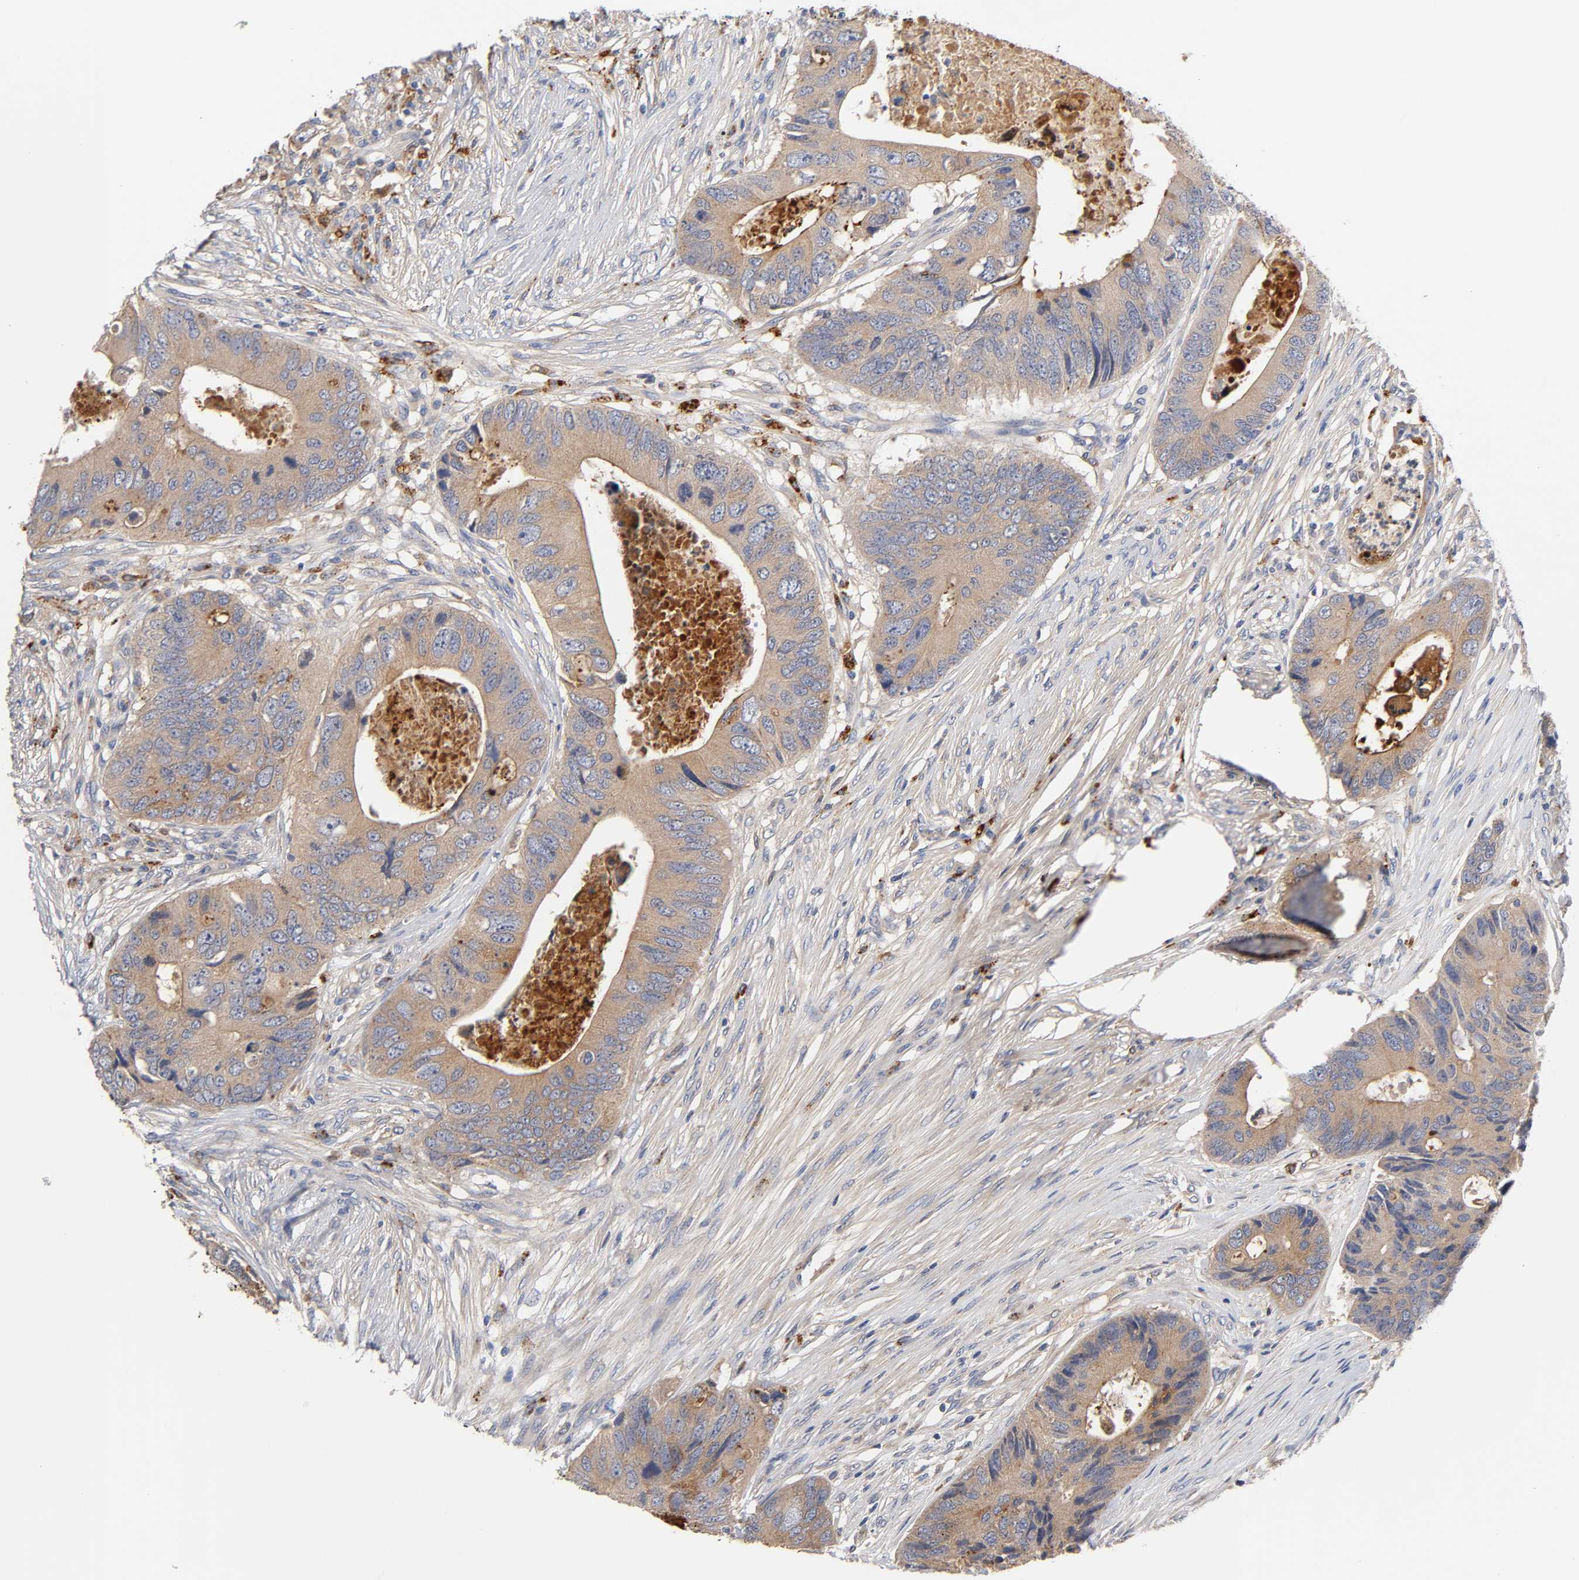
{"staining": {"intensity": "moderate", "quantity": ">75%", "location": "cytoplasmic/membranous"}, "tissue": "colorectal cancer", "cell_type": "Tumor cells", "image_type": "cancer", "snomed": [{"axis": "morphology", "description": "Adenocarcinoma, NOS"}, {"axis": "topography", "description": "Colon"}], "caption": "Colorectal adenocarcinoma stained with a protein marker demonstrates moderate staining in tumor cells.", "gene": "C17orf75", "patient": {"sex": "male", "age": 71}}